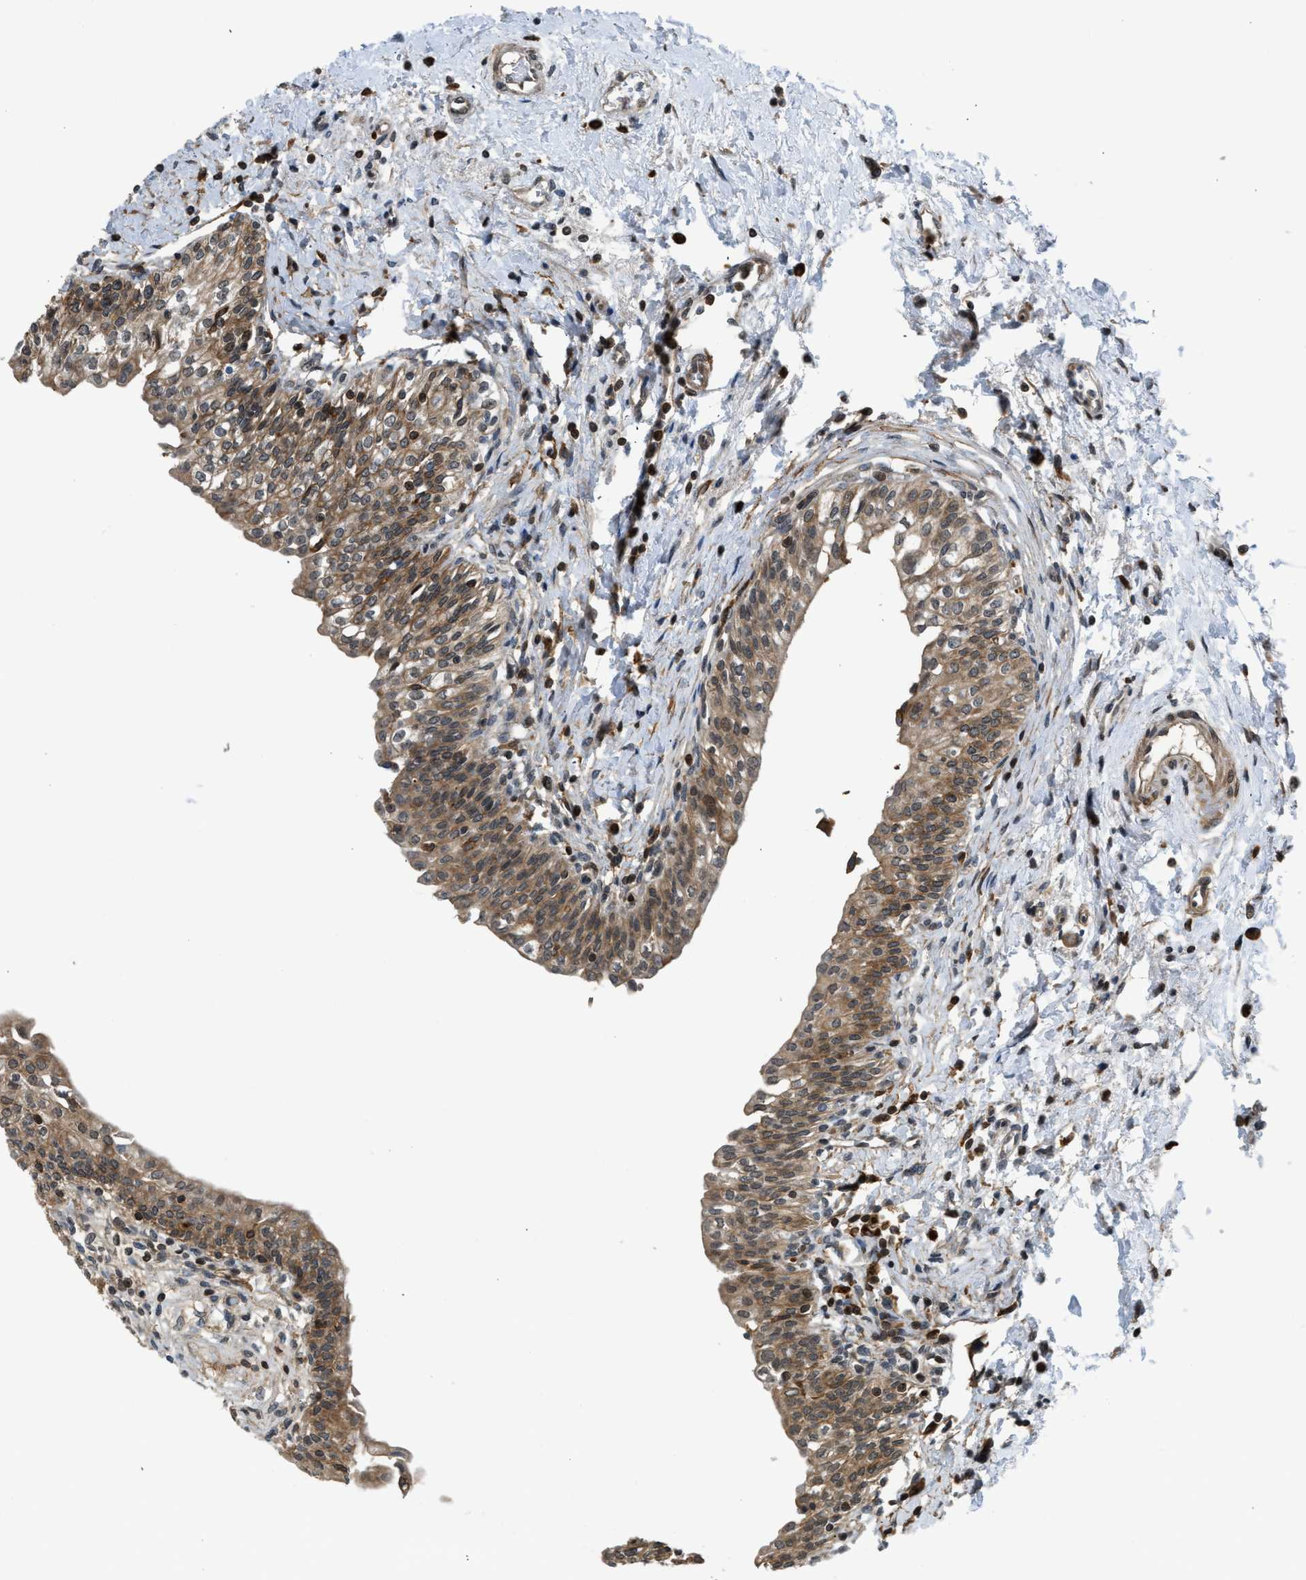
{"staining": {"intensity": "moderate", "quantity": ">75%", "location": "cytoplasmic/membranous"}, "tissue": "urinary bladder", "cell_type": "Urothelial cells", "image_type": "normal", "snomed": [{"axis": "morphology", "description": "Normal tissue, NOS"}, {"axis": "topography", "description": "Urinary bladder"}], "caption": "High-power microscopy captured an immunohistochemistry (IHC) micrograph of unremarkable urinary bladder, revealing moderate cytoplasmic/membranous positivity in about >75% of urothelial cells.", "gene": "RETREG3", "patient": {"sex": "male", "age": 55}}